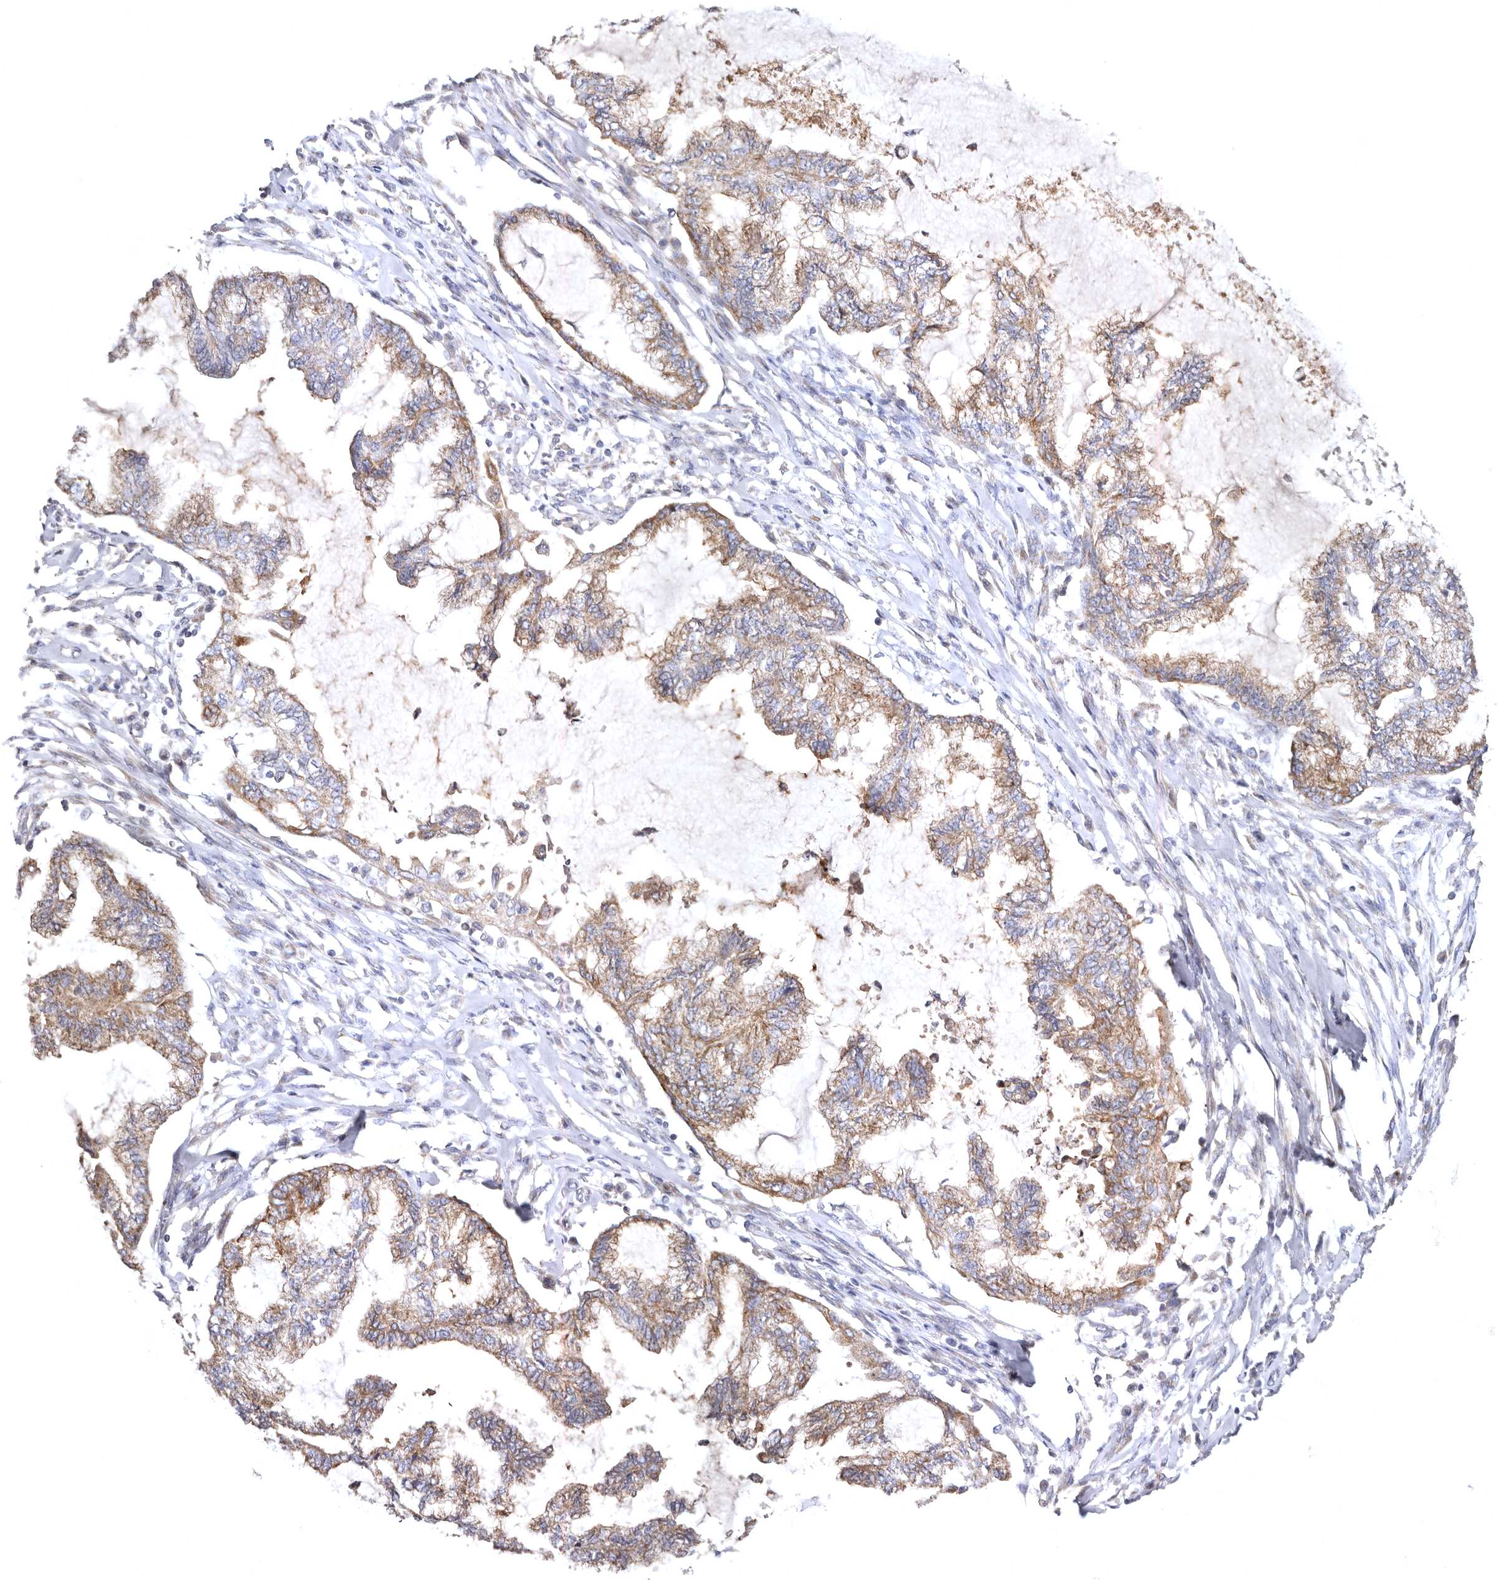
{"staining": {"intensity": "moderate", "quantity": ">75%", "location": "cytoplasmic/membranous"}, "tissue": "endometrial cancer", "cell_type": "Tumor cells", "image_type": "cancer", "snomed": [{"axis": "morphology", "description": "Adenocarcinoma, NOS"}, {"axis": "topography", "description": "Endometrium"}], "caption": "Moderate cytoplasmic/membranous staining for a protein is appreciated in about >75% of tumor cells of endometrial cancer (adenocarcinoma) using IHC.", "gene": "BAIAP2L1", "patient": {"sex": "female", "age": 86}}